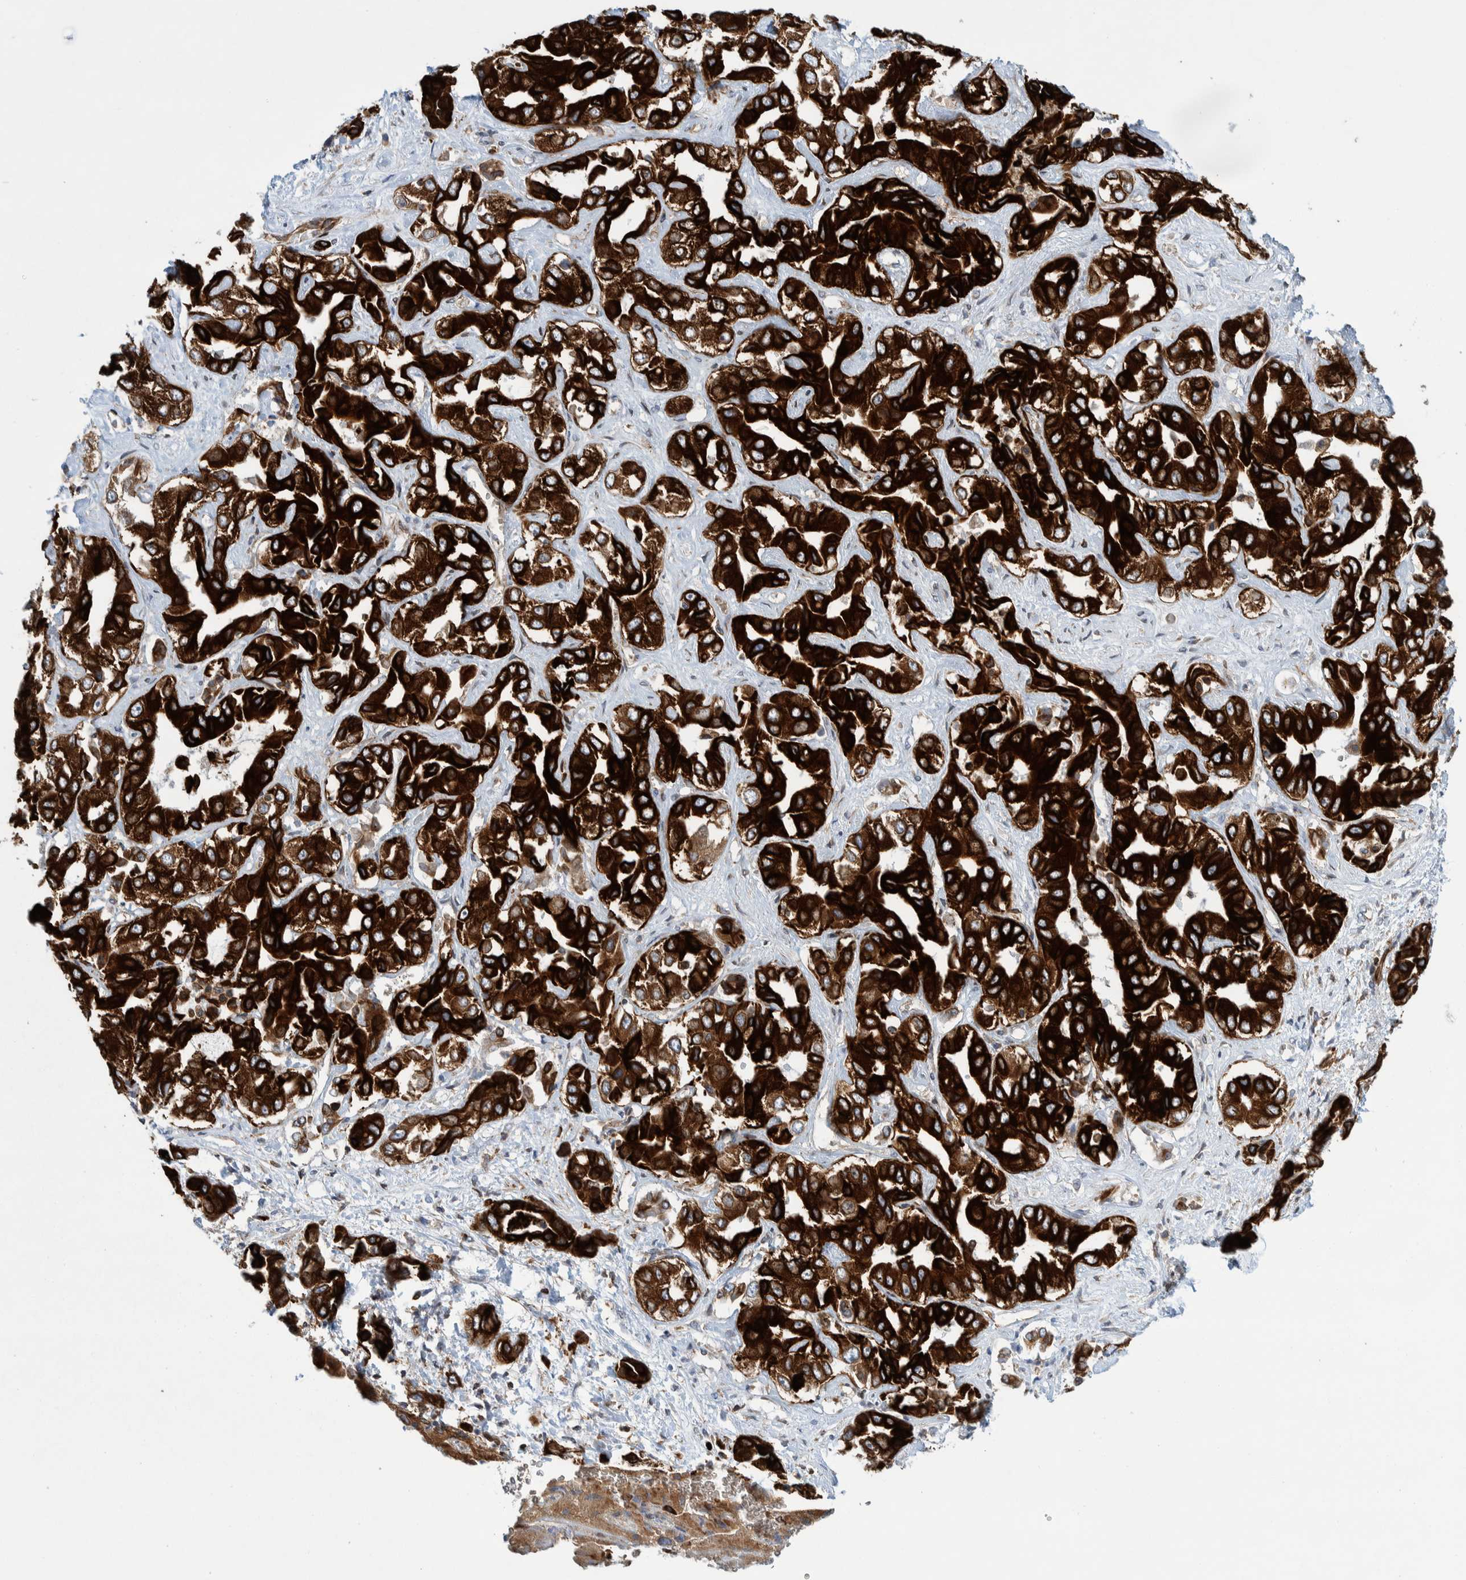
{"staining": {"intensity": "strong", "quantity": ">75%", "location": "cytoplasmic/membranous"}, "tissue": "liver cancer", "cell_type": "Tumor cells", "image_type": "cancer", "snomed": [{"axis": "morphology", "description": "Cholangiocarcinoma"}, {"axis": "topography", "description": "Liver"}], "caption": "Immunohistochemistry (IHC) of liver cancer (cholangiocarcinoma) displays high levels of strong cytoplasmic/membranous staining in about >75% of tumor cells. (DAB IHC with brightfield microscopy, high magnification).", "gene": "THEM6", "patient": {"sex": "female", "age": 52}}